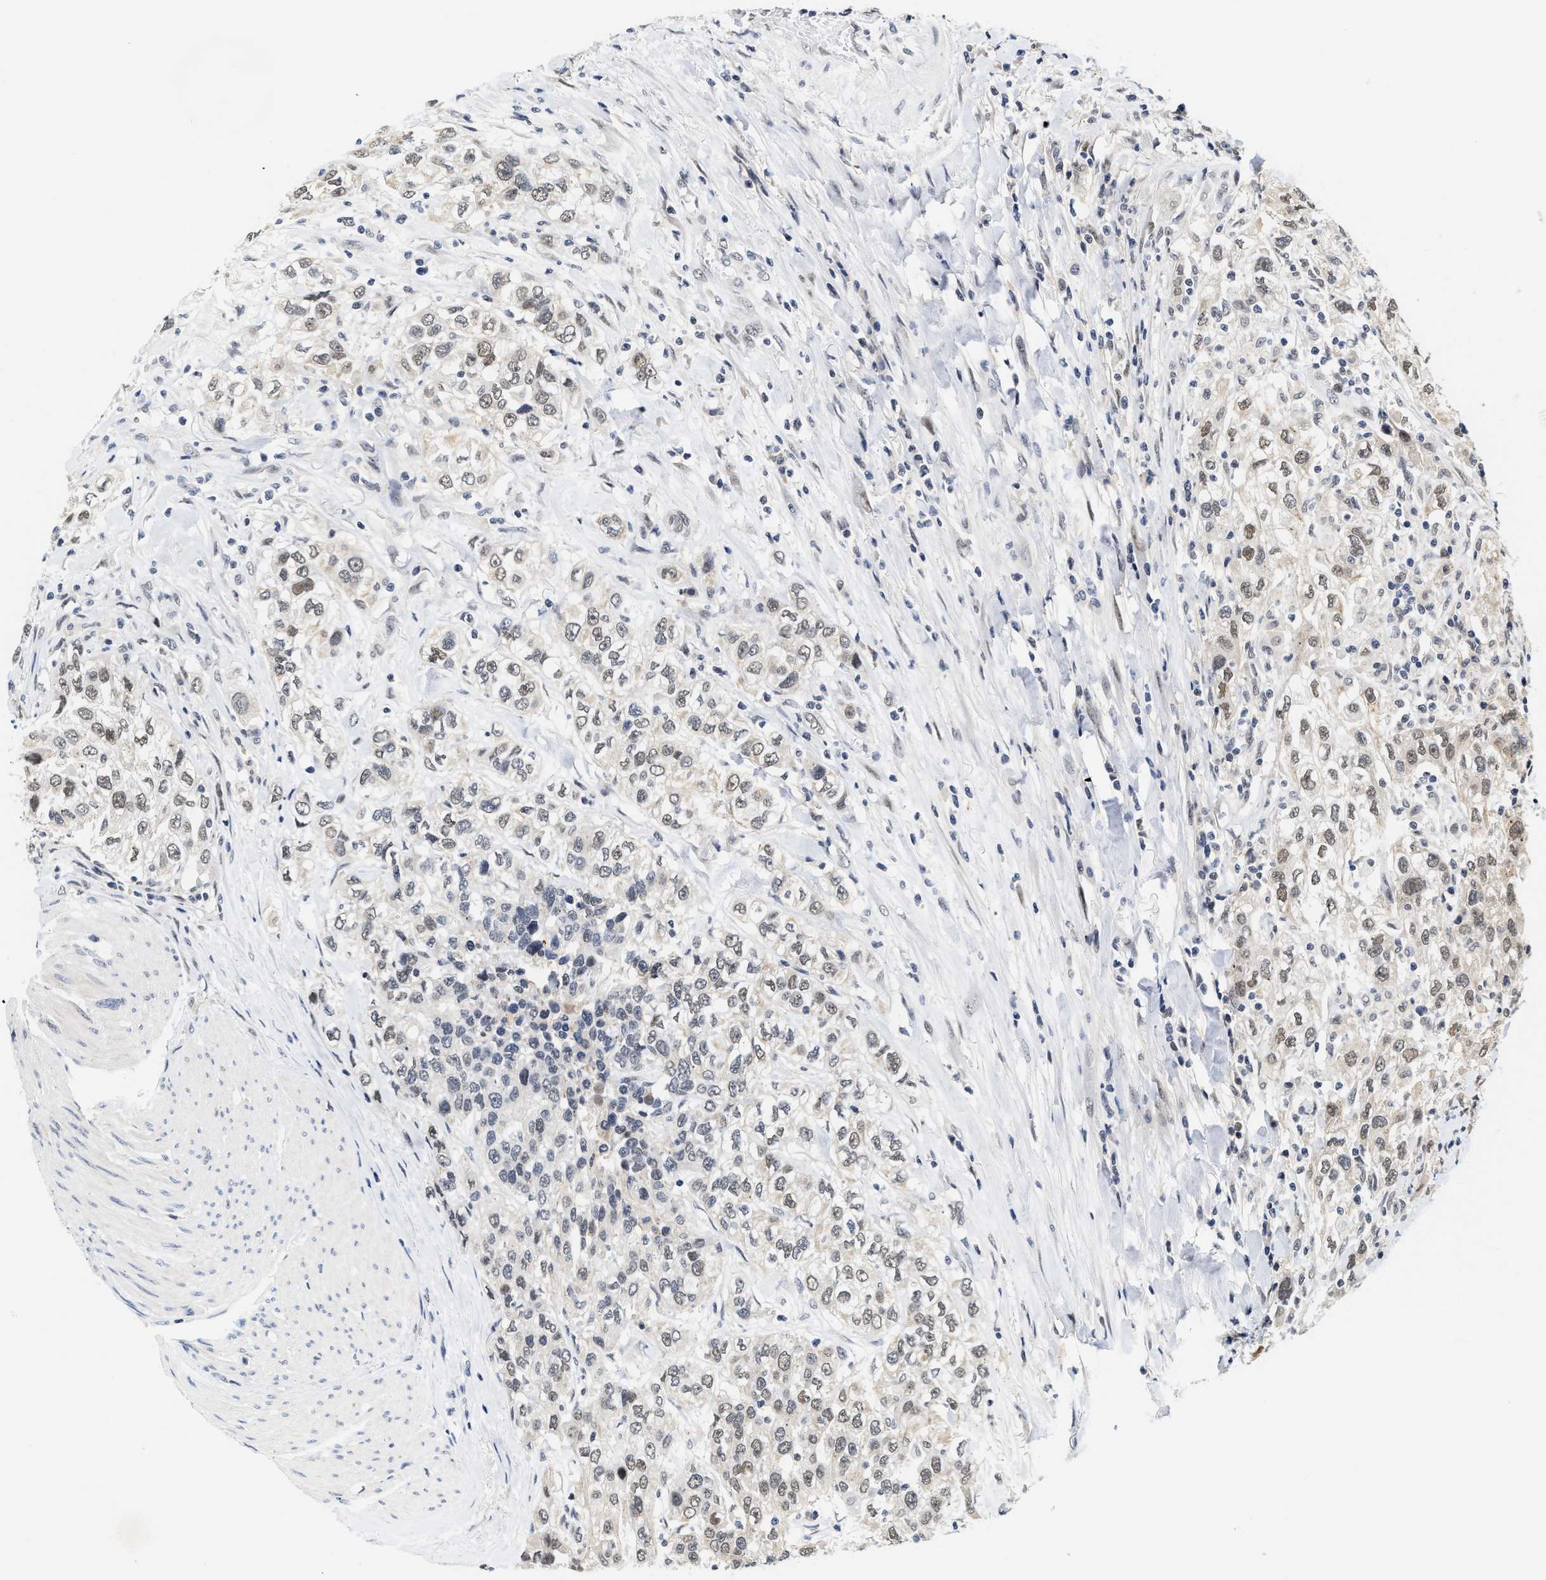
{"staining": {"intensity": "weak", "quantity": ">75%", "location": "nuclear"}, "tissue": "urothelial cancer", "cell_type": "Tumor cells", "image_type": "cancer", "snomed": [{"axis": "morphology", "description": "Urothelial carcinoma, High grade"}, {"axis": "topography", "description": "Urinary bladder"}], "caption": "Protein expression analysis of human urothelial cancer reveals weak nuclear expression in about >75% of tumor cells. The staining was performed using DAB, with brown indicating positive protein expression. Nuclei are stained blue with hematoxylin.", "gene": "INIP", "patient": {"sex": "female", "age": 80}}